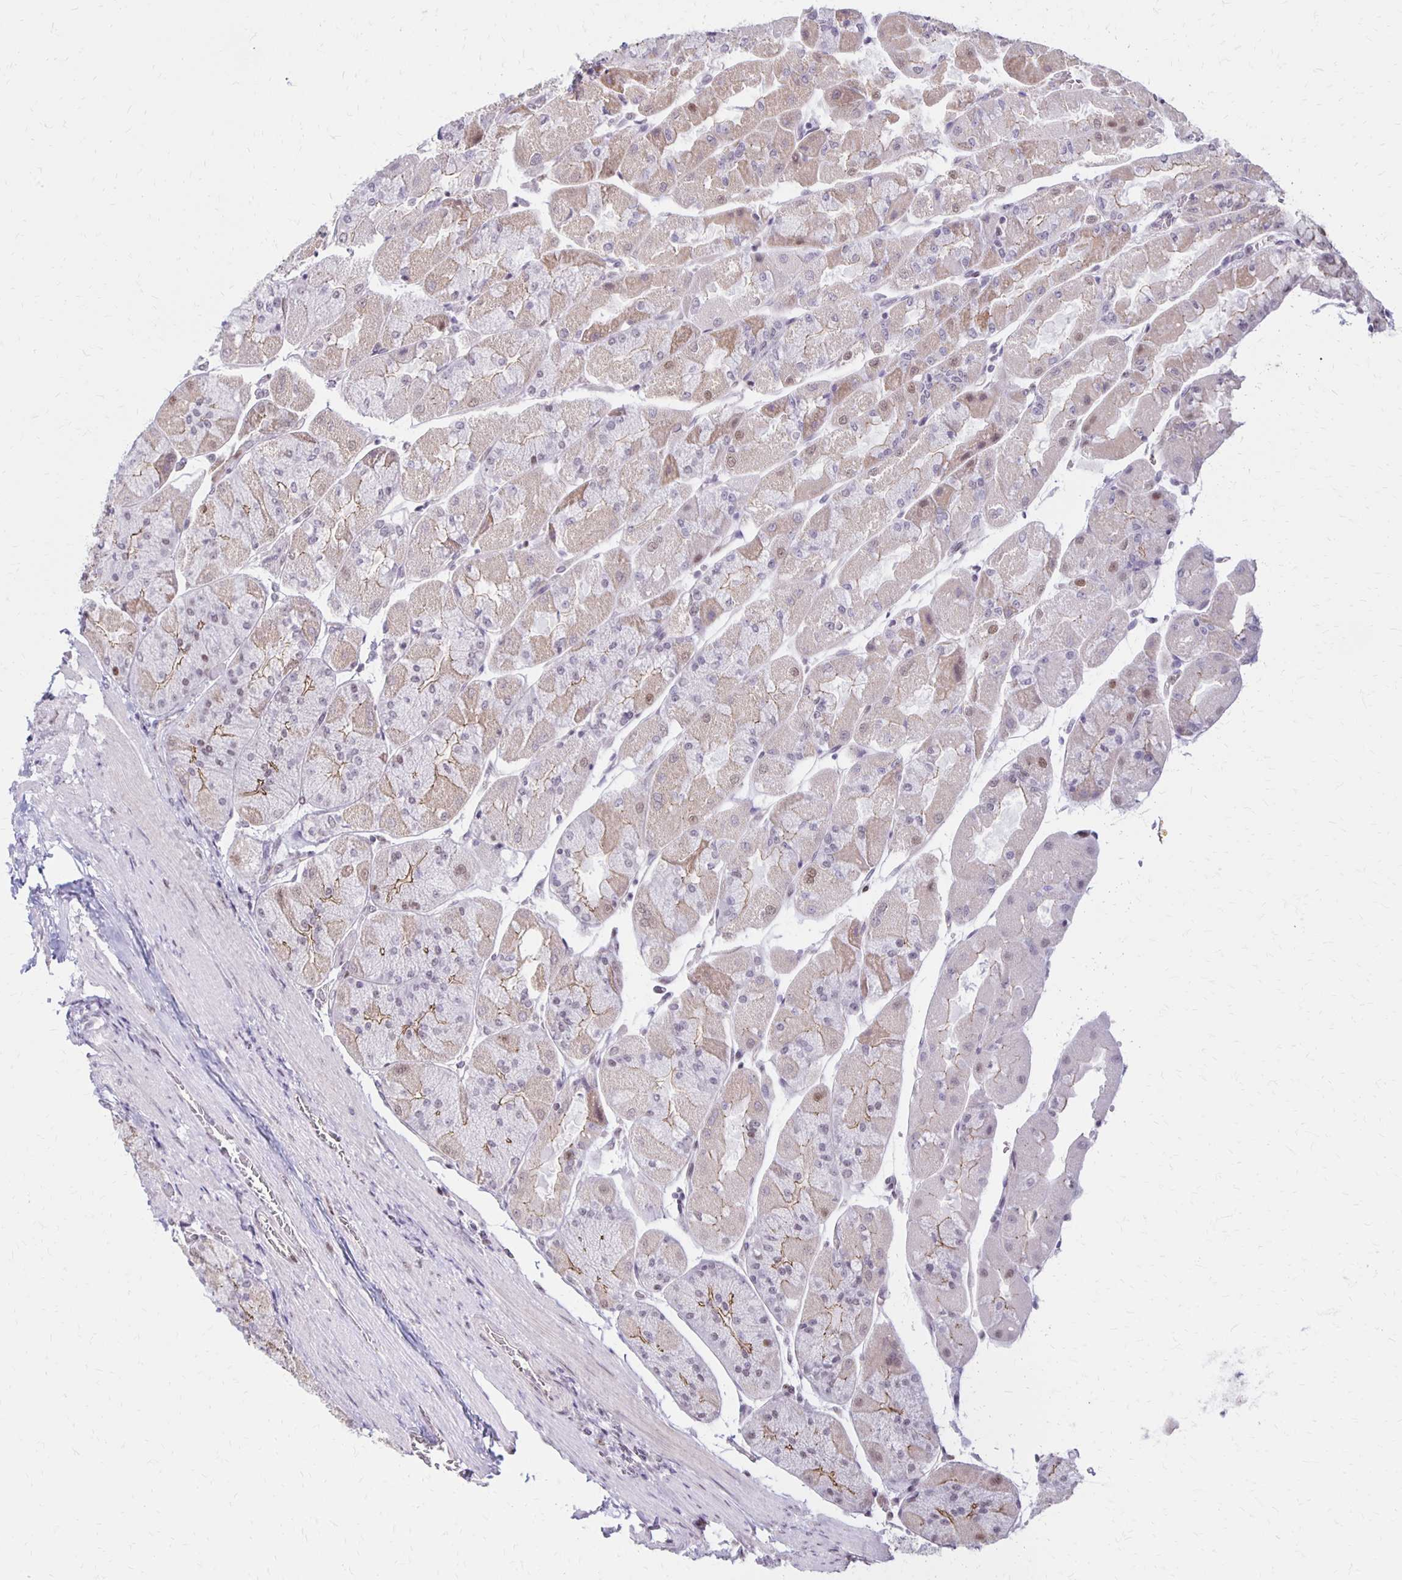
{"staining": {"intensity": "weak", "quantity": "<25%", "location": "cytoplasmic/membranous,nuclear"}, "tissue": "stomach", "cell_type": "Glandular cells", "image_type": "normal", "snomed": [{"axis": "morphology", "description": "Normal tissue, NOS"}, {"axis": "topography", "description": "Stomach"}], "caption": "Image shows no protein expression in glandular cells of unremarkable stomach. (DAB IHC visualized using brightfield microscopy, high magnification).", "gene": "DDB2", "patient": {"sex": "female", "age": 61}}